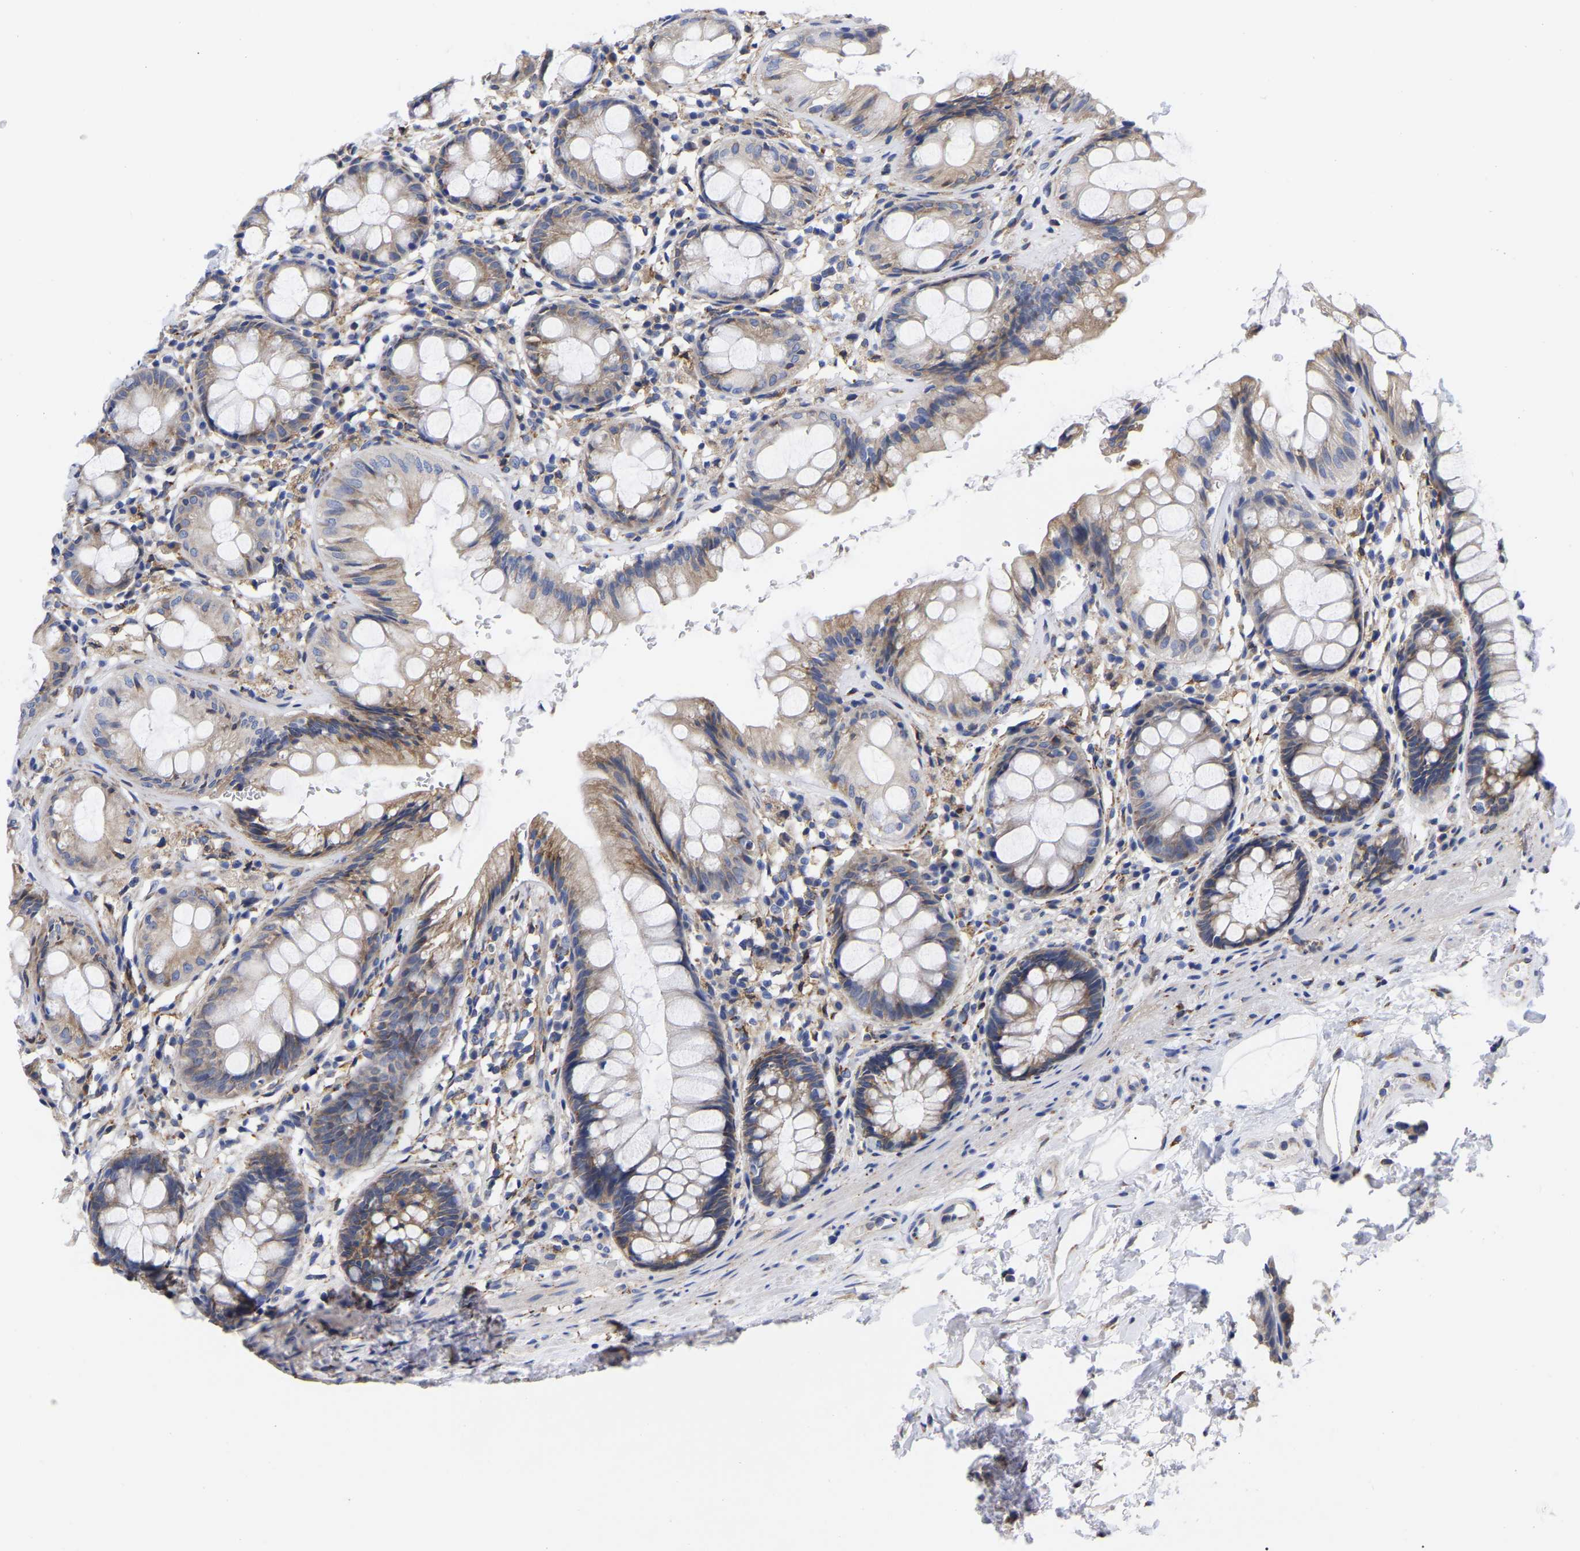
{"staining": {"intensity": "moderate", "quantity": ">75%", "location": "cytoplasmic/membranous"}, "tissue": "rectum", "cell_type": "Glandular cells", "image_type": "normal", "snomed": [{"axis": "morphology", "description": "Normal tissue, NOS"}, {"axis": "topography", "description": "Rectum"}], "caption": "The immunohistochemical stain highlights moderate cytoplasmic/membranous expression in glandular cells of normal rectum.", "gene": "CFAP298", "patient": {"sex": "male", "age": 64}}